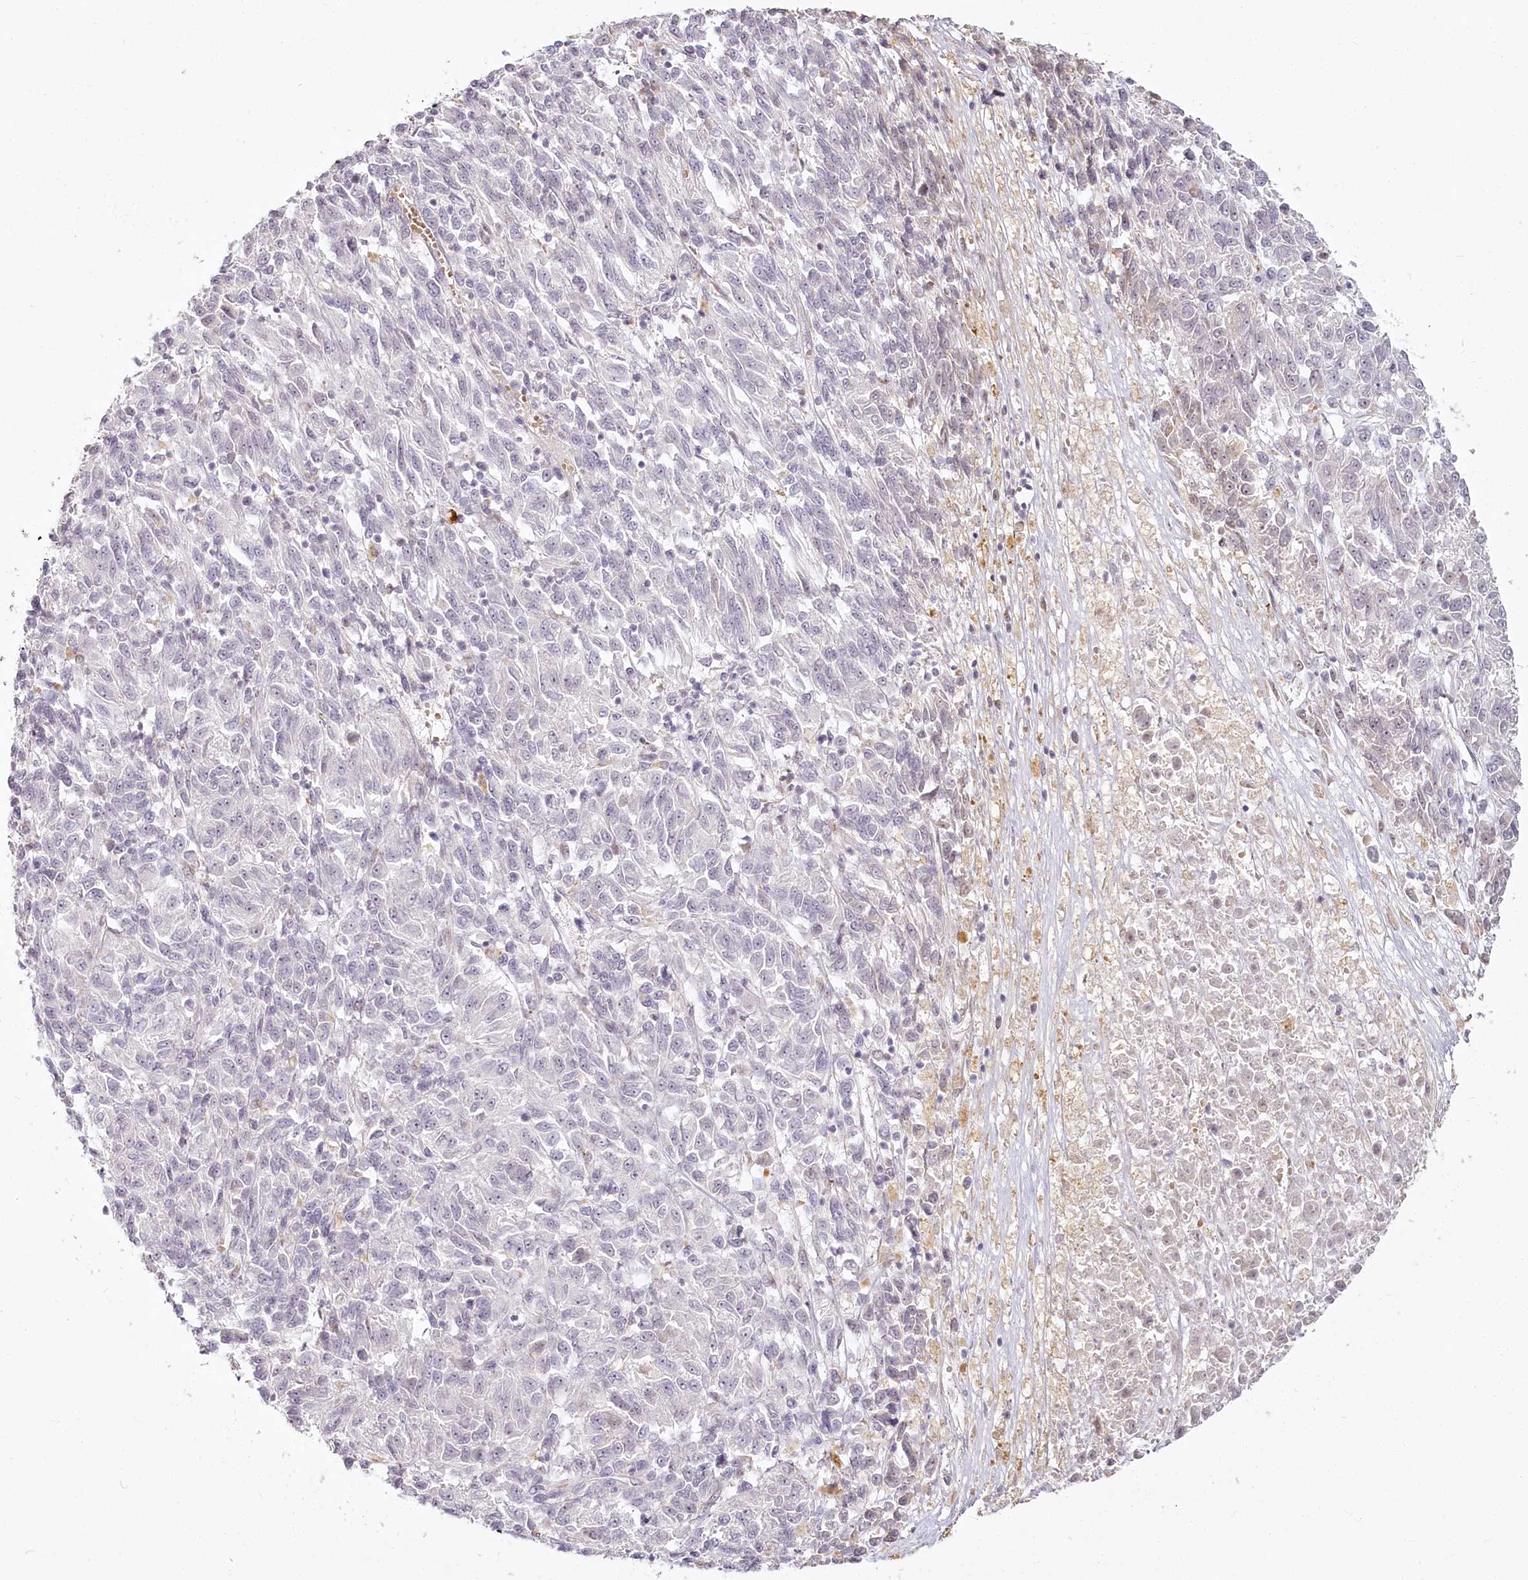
{"staining": {"intensity": "negative", "quantity": "none", "location": "none"}, "tissue": "melanoma", "cell_type": "Tumor cells", "image_type": "cancer", "snomed": [{"axis": "morphology", "description": "Malignant melanoma, Metastatic site"}, {"axis": "topography", "description": "Lung"}], "caption": "This image is of melanoma stained with immunohistochemistry to label a protein in brown with the nuclei are counter-stained blue. There is no staining in tumor cells.", "gene": "EXOSC7", "patient": {"sex": "male", "age": 64}}